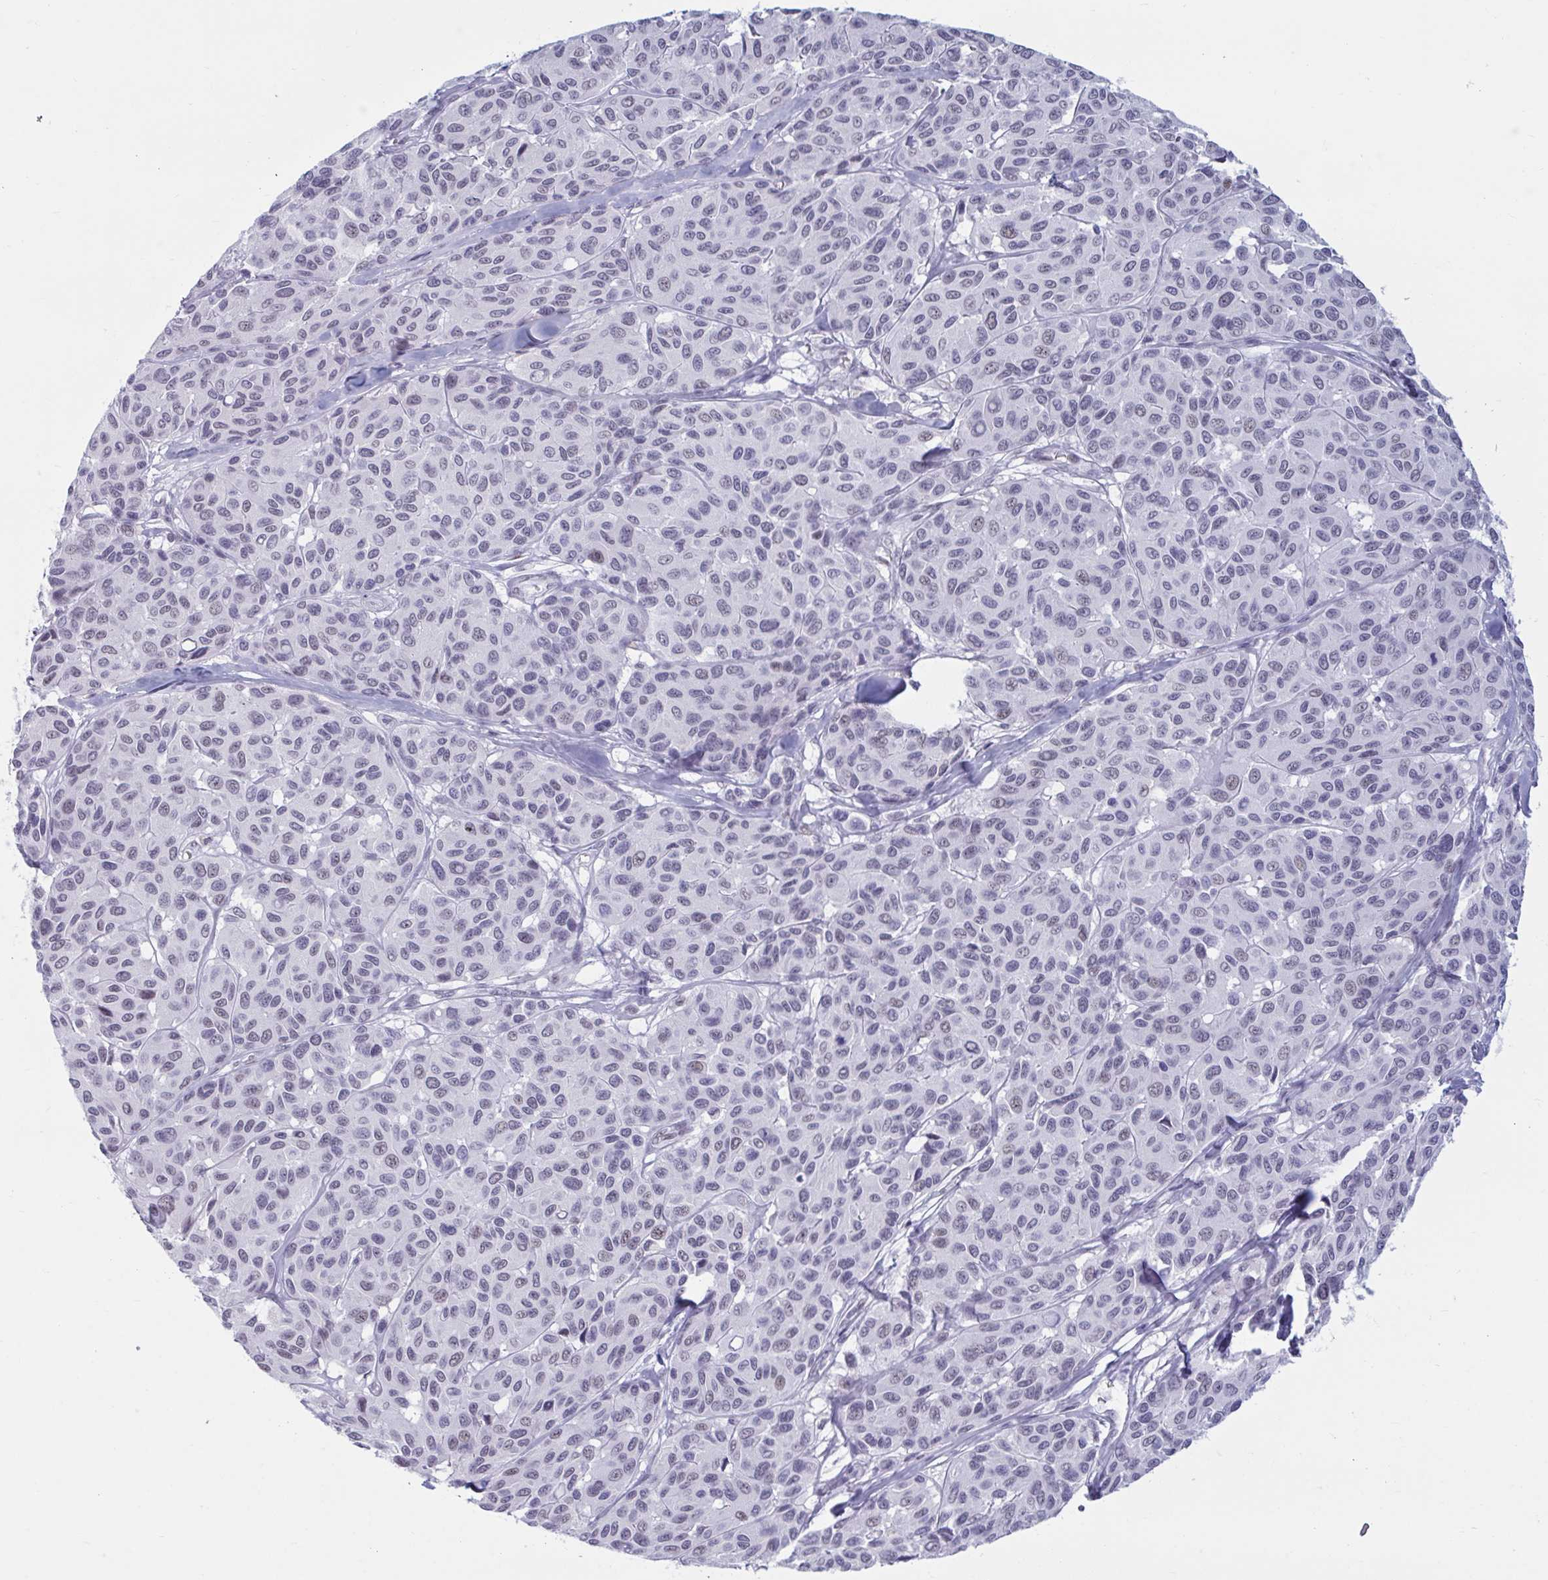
{"staining": {"intensity": "negative", "quantity": "none", "location": "none"}, "tissue": "melanoma", "cell_type": "Tumor cells", "image_type": "cancer", "snomed": [{"axis": "morphology", "description": "Malignant melanoma, NOS"}, {"axis": "topography", "description": "Skin"}], "caption": "The IHC photomicrograph has no significant expression in tumor cells of melanoma tissue.", "gene": "MSMB", "patient": {"sex": "female", "age": 66}}